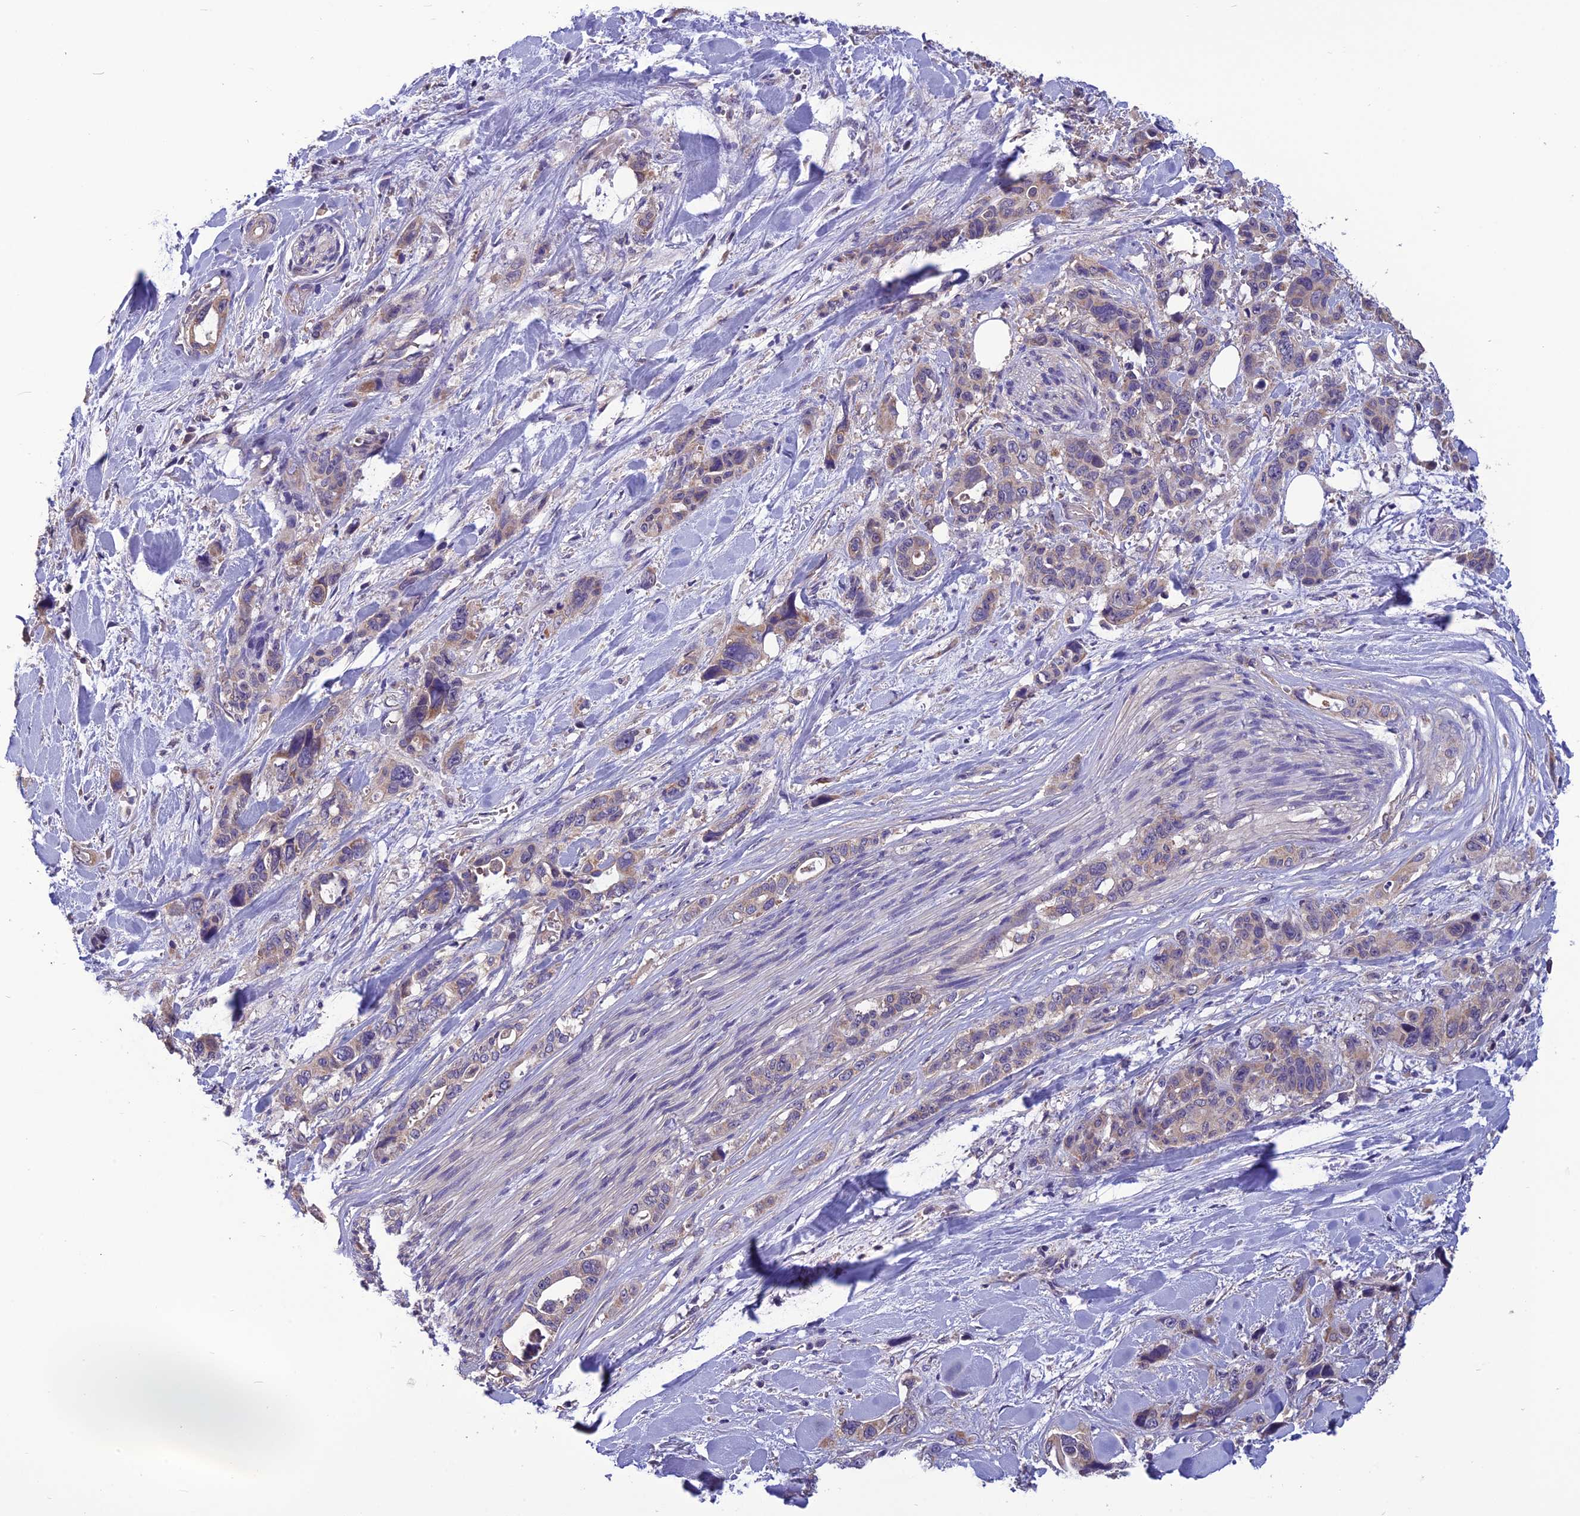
{"staining": {"intensity": "weak", "quantity": "<25%", "location": "cytoplasmic/membranous"}, "tissue": "pancreatic cancer", "cell_type": "Tumor cells", "image_type": "cancer", "snomed": [{"axis": "morphology", "description": "Adenocarcinoma, NOS"}, {"axis": "topography", "description": "Pancreas"}], "caption": "IHC of human adenocarcinoma (pancreatic) demonstrates no staining in tumor cells.", "gene": "PSMF1", "patient": {"sex": "male", "age": 46}}